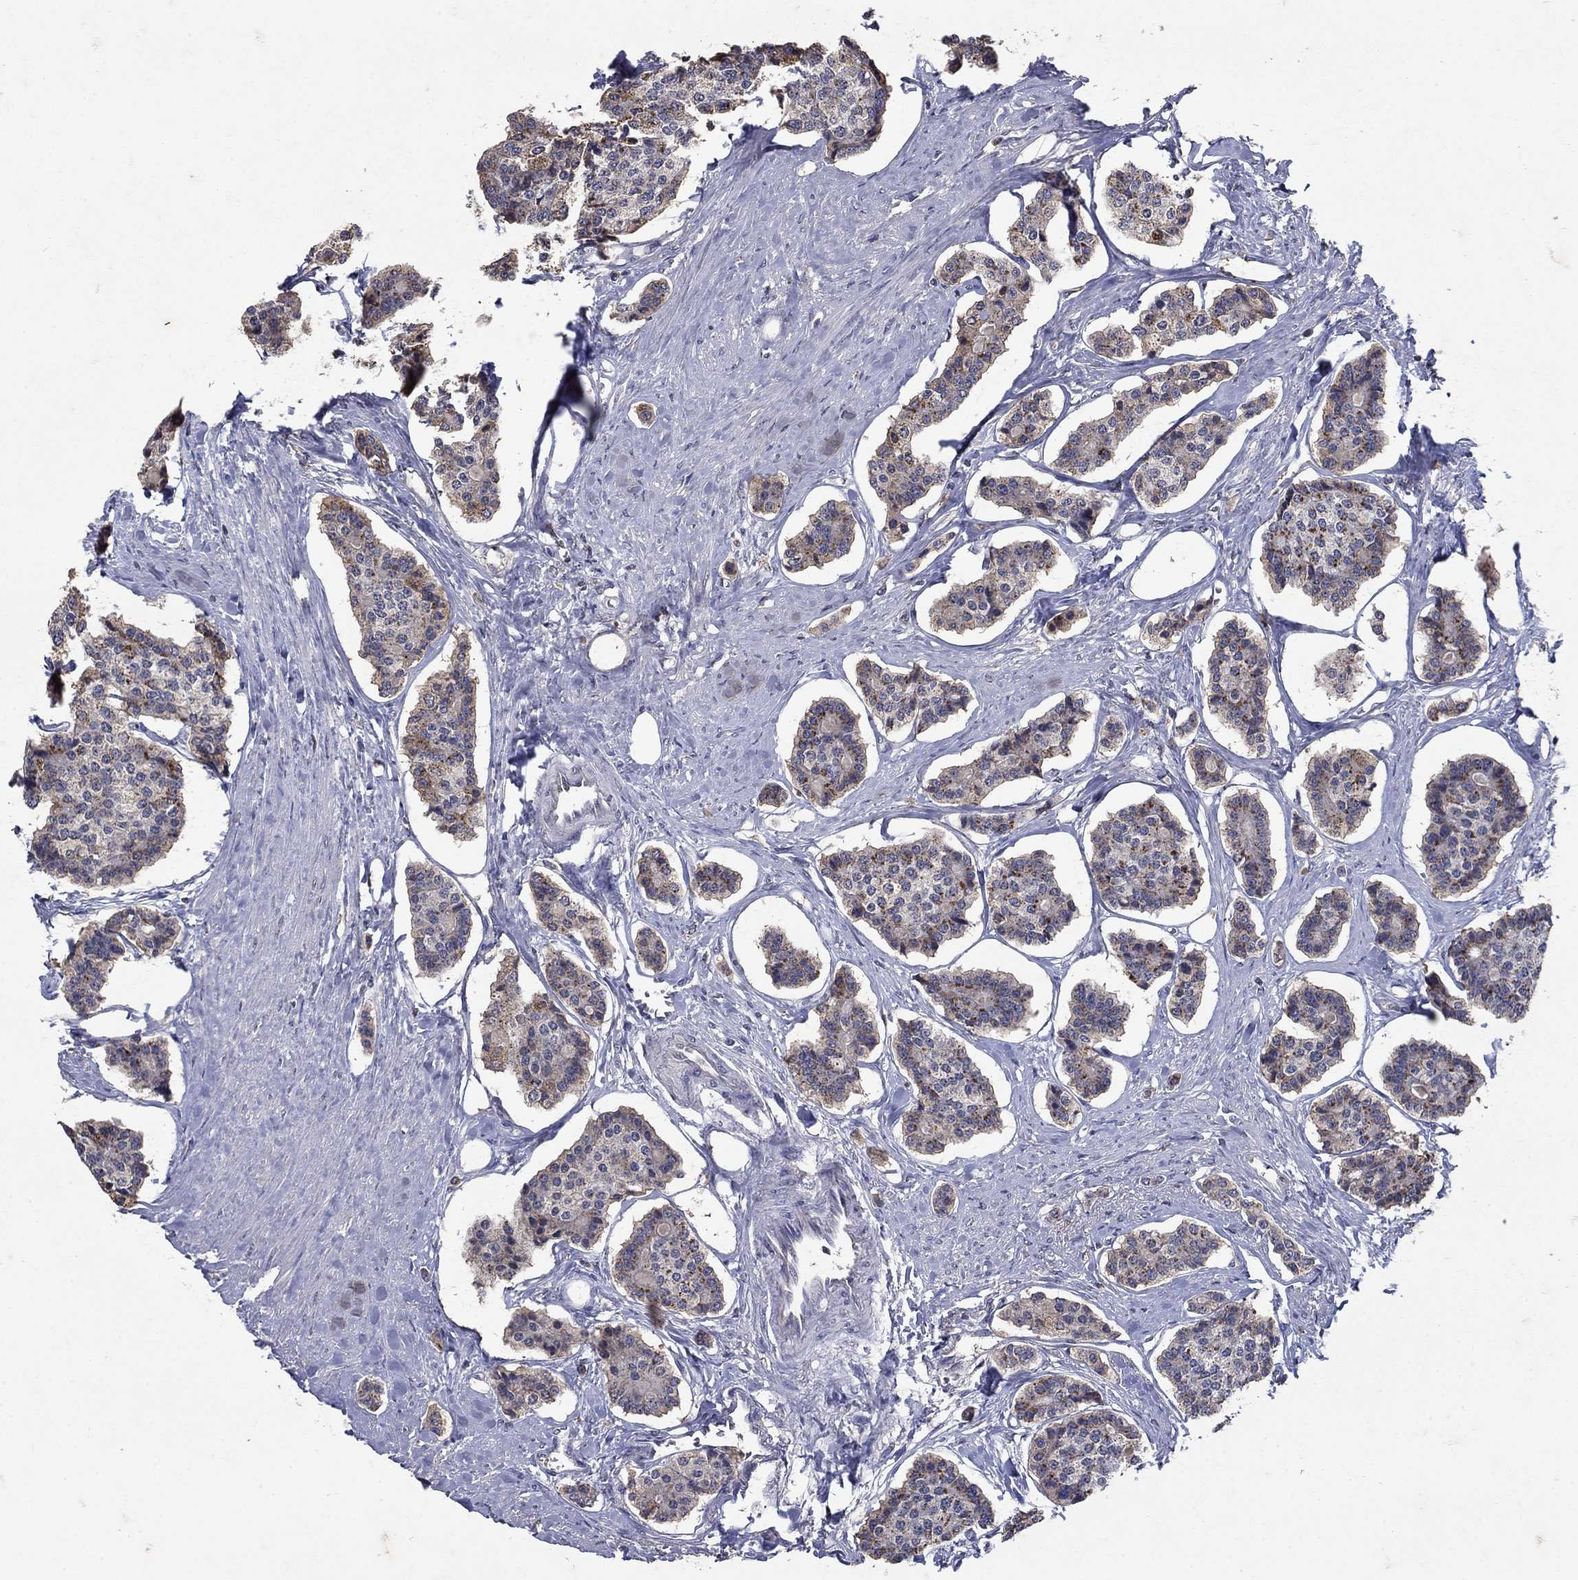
{"staining": {"intensity": "moderate", "quantity": "<25%", "location": "cytoplasmic/membranous"}, "tissue": "carcinoid", "cell_type": "Tumor cells", "image_type": "cancer", "snomed": [{"axis": "morphology", "description": "Carcinoid, malignant, NOS"}, {"axis": "topography", "description": "Small intestine"}], "caption": "A micrograph showing moderate cytoplasmic/membranous expression in approximately <25% of tumor cells in carcinoid, as visualized by brown immunohistochemical staining.", "gene": "NPC2", "patient": {"sex": "female", "age": 65}}